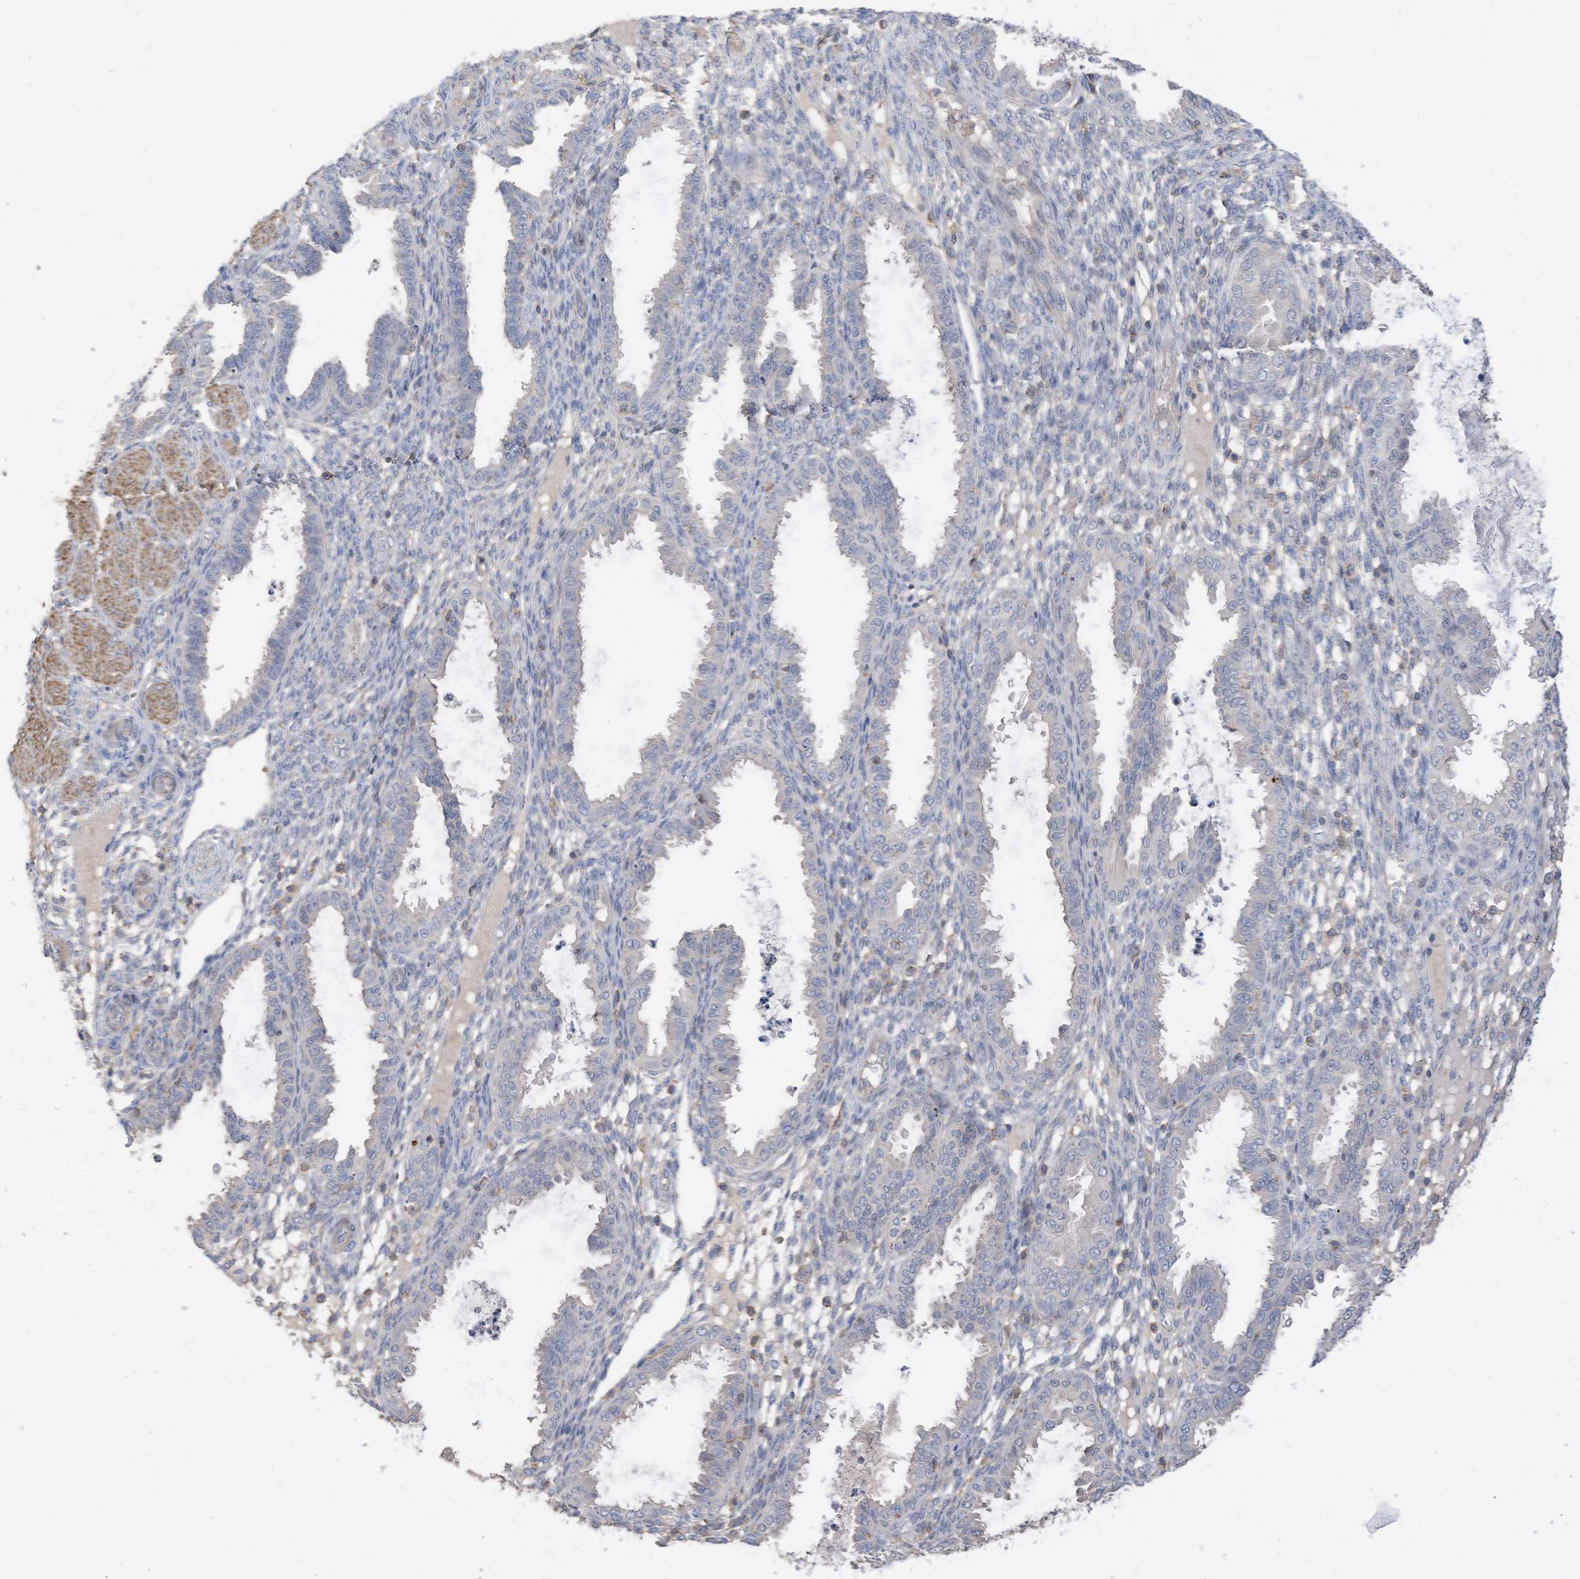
{"staining": {"intensity": "negative", "quantity": "none", "location": "none"}, "tissue": "endometrium", "cell_type": "Cells in endometrial stroma", "image_type": "normal", "snomed": [{"axis": "morphology", "description": "Normal tissue, NOS"}, {"axis": "topography", "description": "Endometrium"}], "caption": "Immunohistochemistry (IHC) photomicrograph of normal endometrium: endometrium stained with DAB (3,3'-diaminobenzidine) reveals no significant protein staining in cells in endometrial stroma. The staining is performed using DAB brown chromogen with nuclei counter-stained in using hematoxylin.", "gene": "SLFN14", "patient": {"sex": "female", "age": 33}}